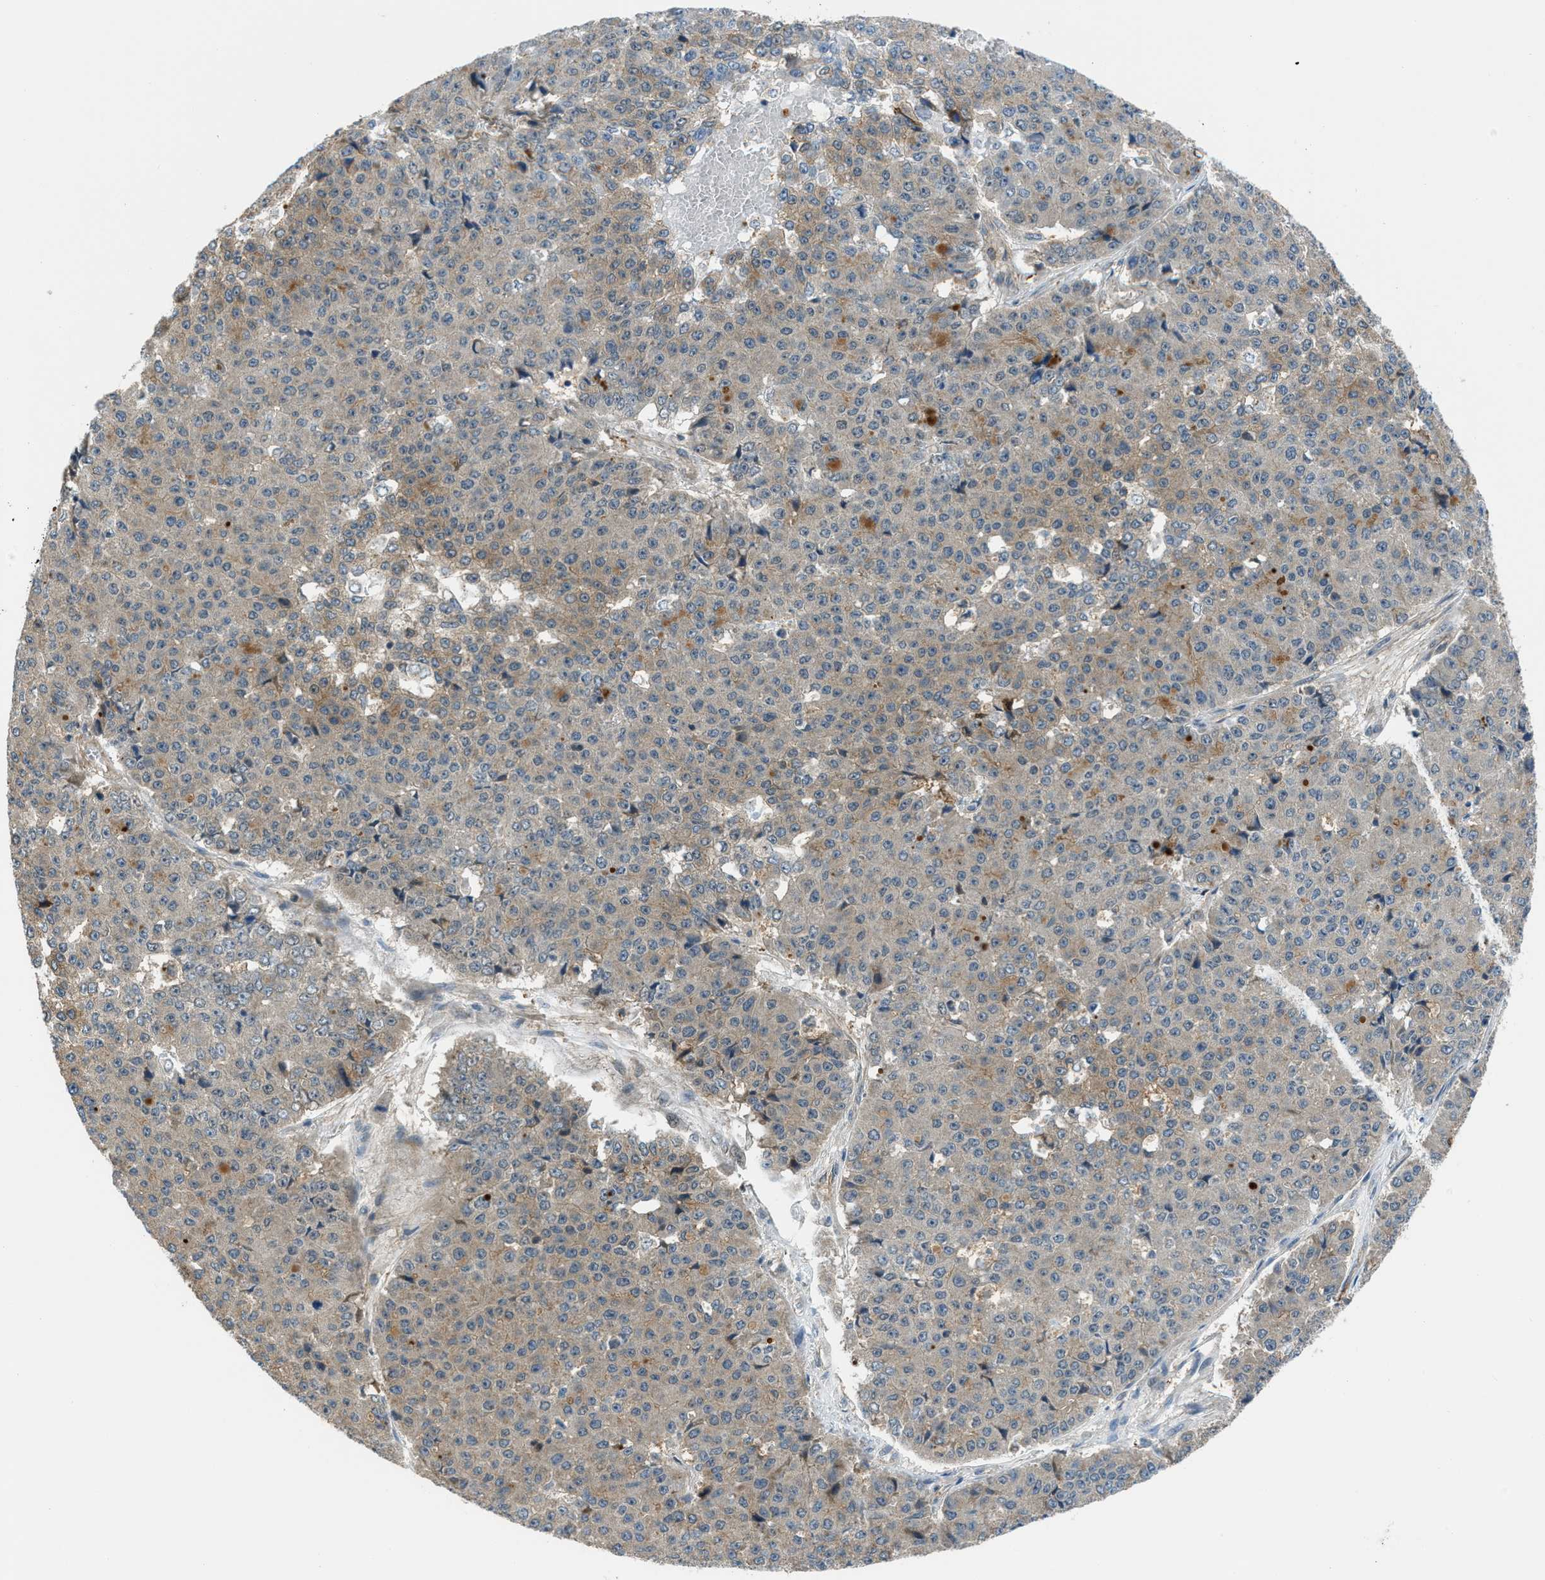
{"staining": {"intensity": "weak", "quantity": "25%-75%", "location": "cytoplasmic/membranous"}, "tissue": "pancreatic cancer", "cell_type": "Tumor cells", "image_type": "cancer", "snomed": [{"axis": "morphology", "description": "Adenocarcinoma, NOS"}, {"axis": "topography", "description": "Pancreas"}], "caption": "This histopathology image displays immunohistochemistry staining of pancreatic cancer (adenocarcinoma), with low weak cytoplasmic/membranous positivity in about 25%-75% of tumor cells.", "gene": "SESN2", "patient": {"sex": "male", "age": 50}}